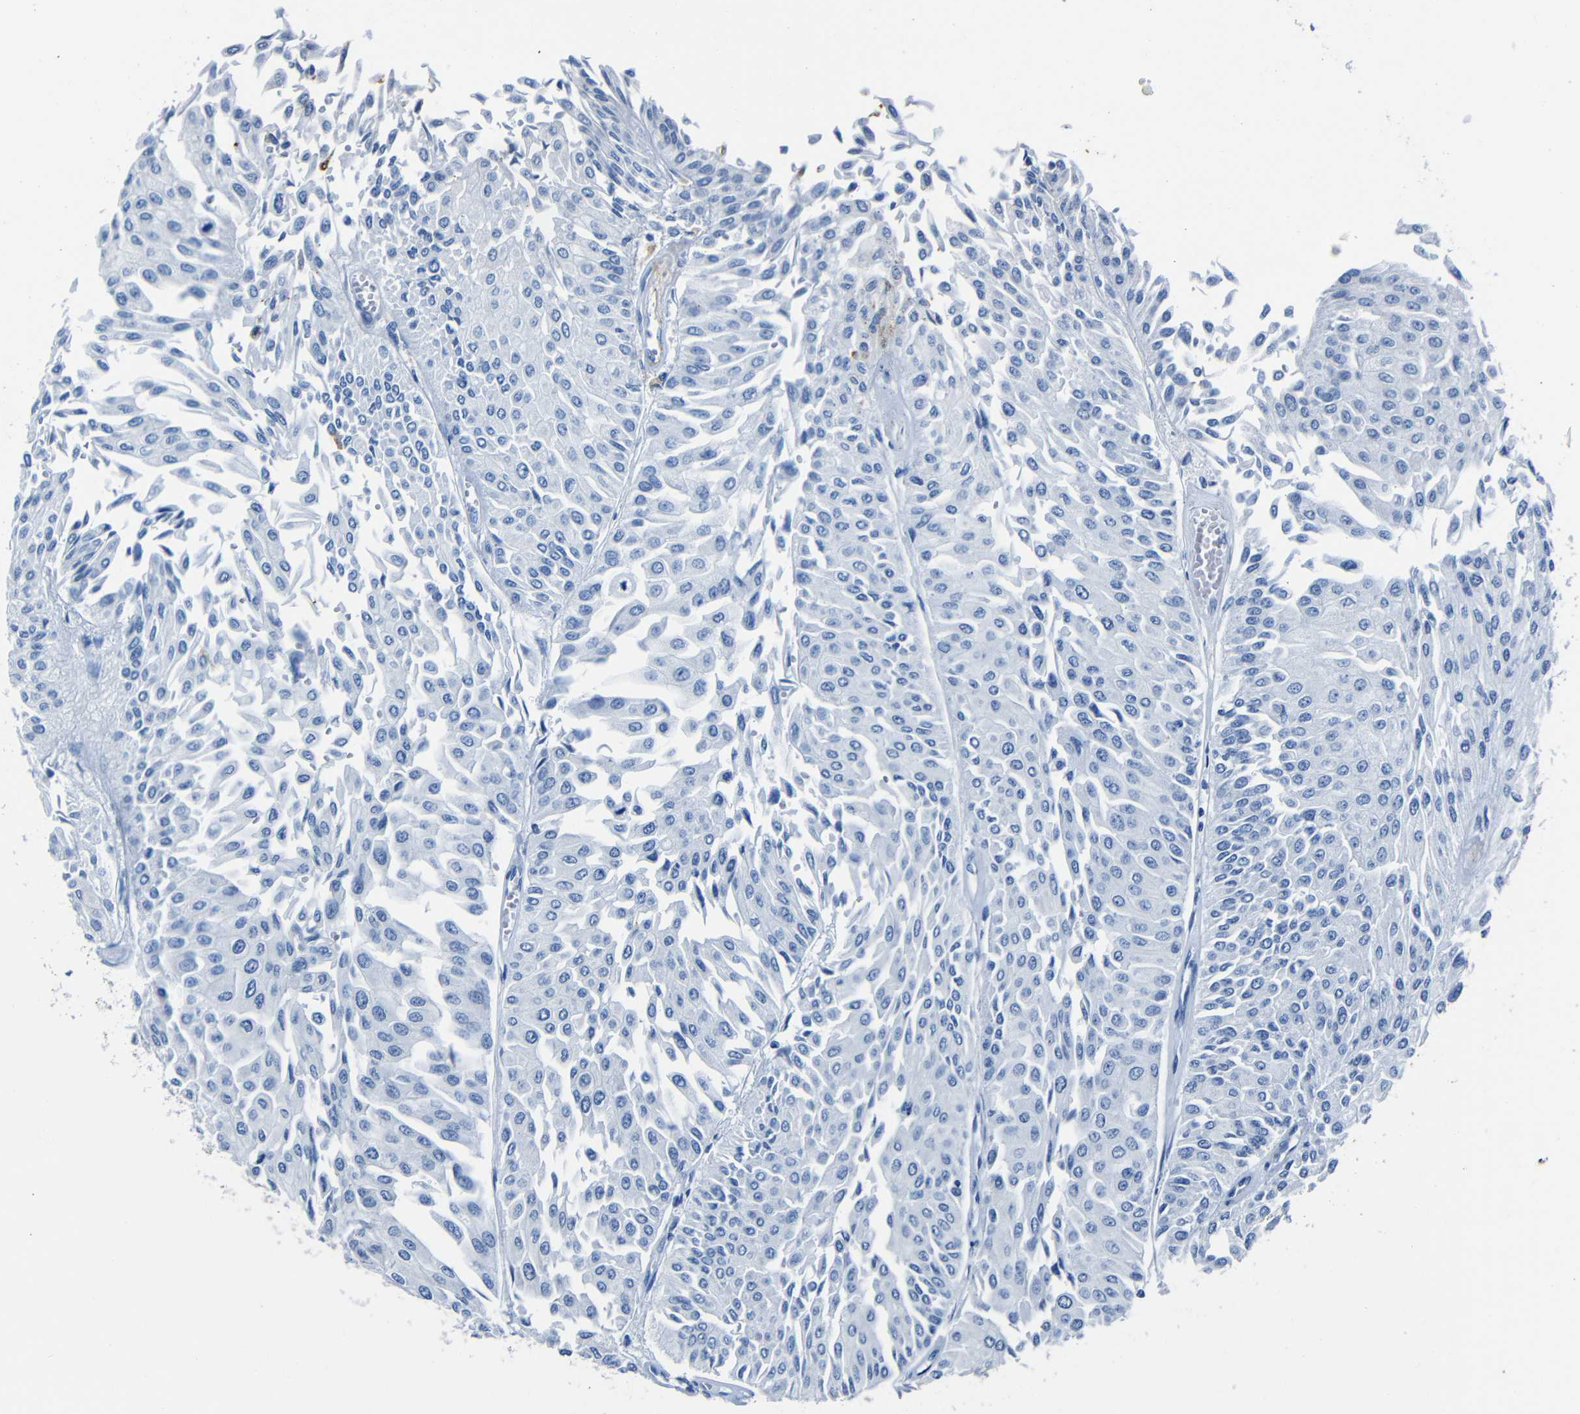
{"staining": {"intensity": "negative", "quantity": "none", "location": "none"}, "tissue": "urothelial cancer", "cell_type": "Tumor cells", "image_type": "cancer", "snomed": [{"axis": "morphology", "description": "Urothelial carcinoma, Low grade"}, {"axis": "topography", "description": "Urinary bladder"}], "caption": "IHC image of neoplastic tissue: human low-grade urothelial carcinoma stained with DAB (3,3'-diaminobenzidine) displays no significant protein positivity in tumor cells.", "gene": "CLDN11", "patient": {"sex": "male", "age": 67}}